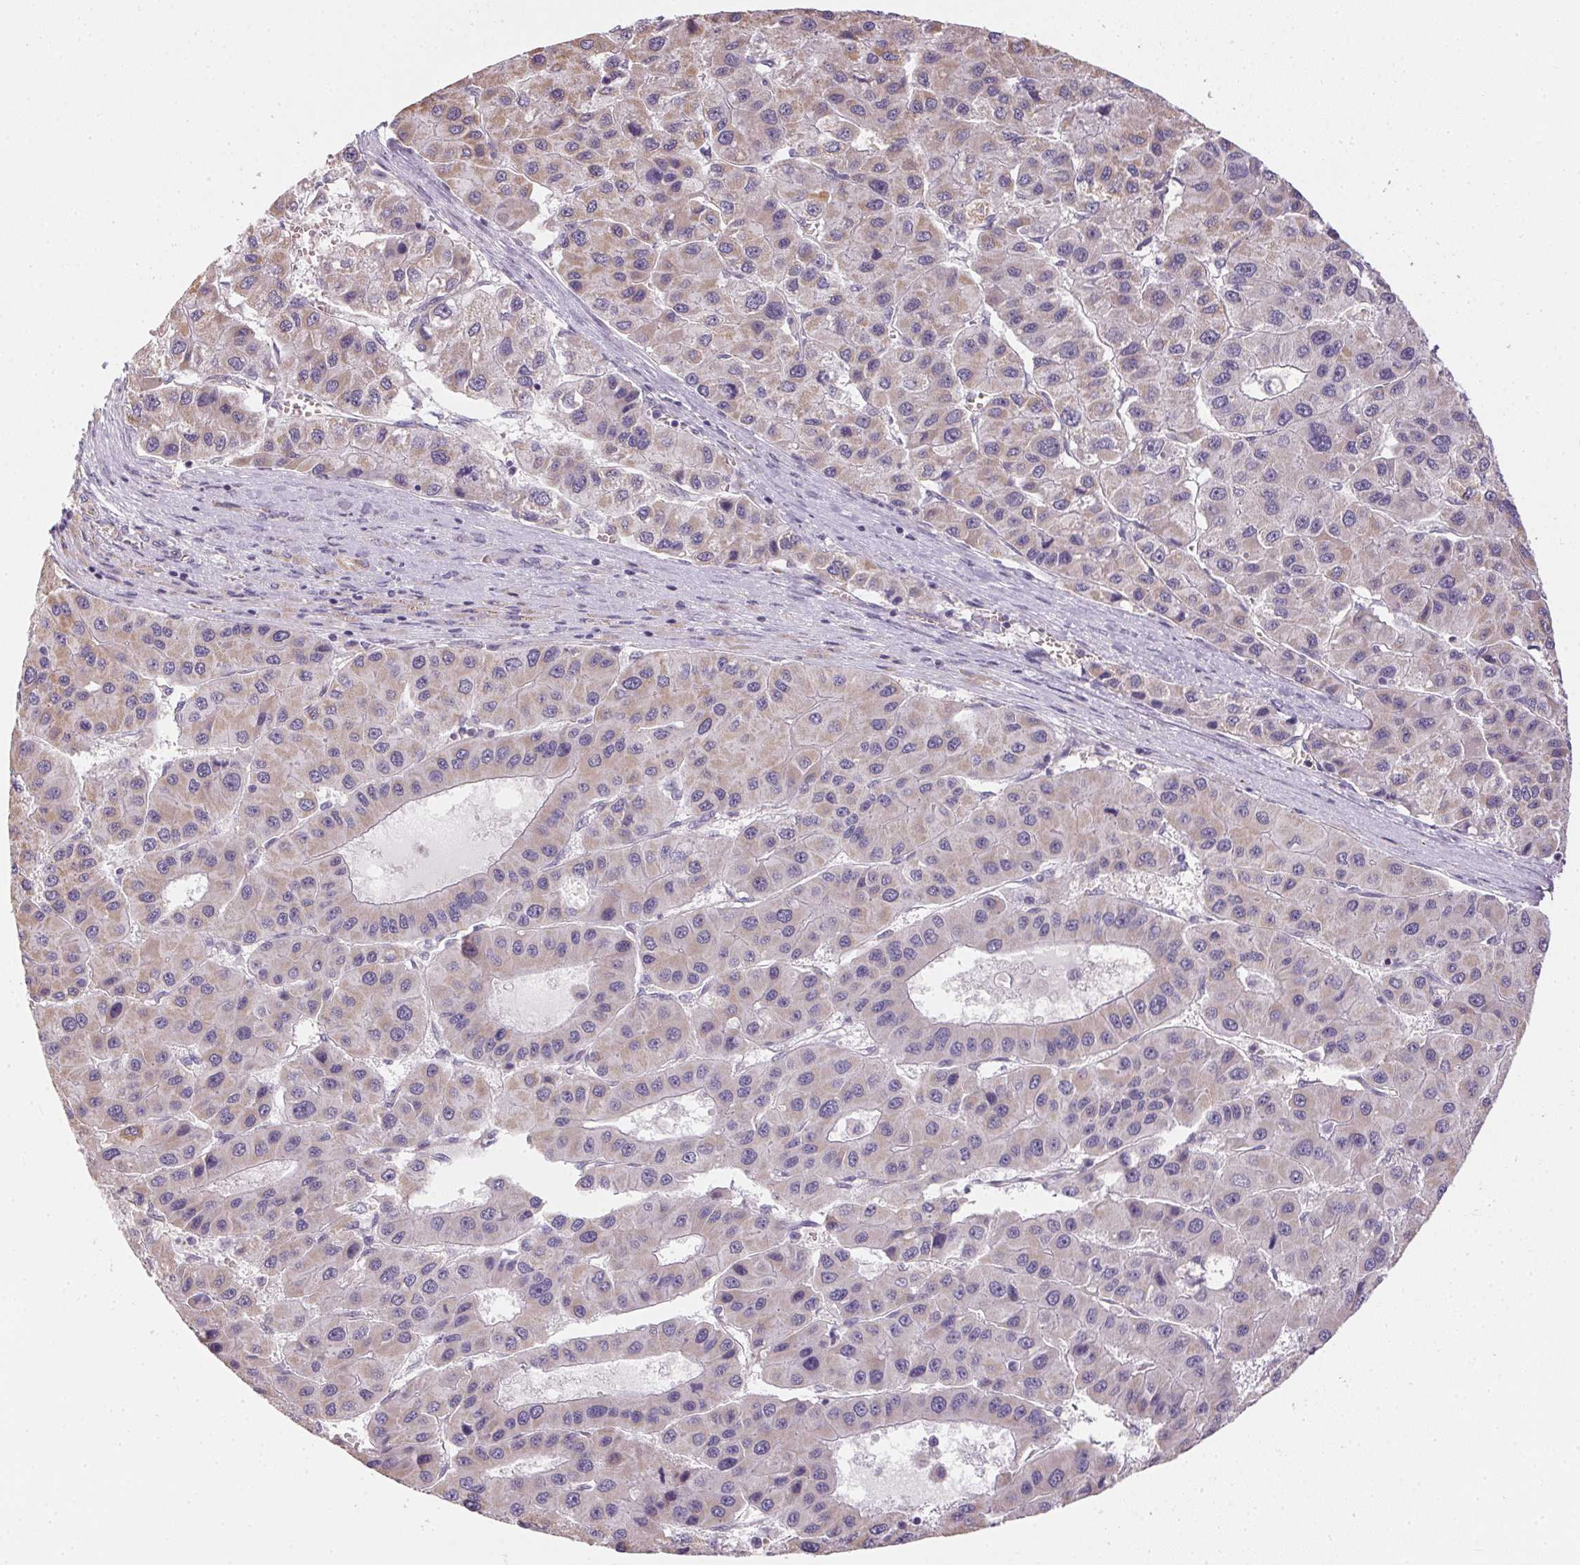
{"staining": {"intensity": "weak", "quantity": "<25%", "location": "cytoplasmic/membranous"}, "tissue": "liver cancer", "cell_type": "Tumor cells", "image_type": "cancer", "snomed": [{"axis": "morphology", "description": "Carcinoma, Hepatocellular, NOS"}, {"axis": "topography", "description": "Liver"}], "caption": "This photomicrograph is of liver cancer stained with IHC to label a protein in brown with the nuclei are counter-stained blue. There is no positivity in tumor cells.", "gene": "SMYD1", "patient": {"sex": "male", "age": 73}}